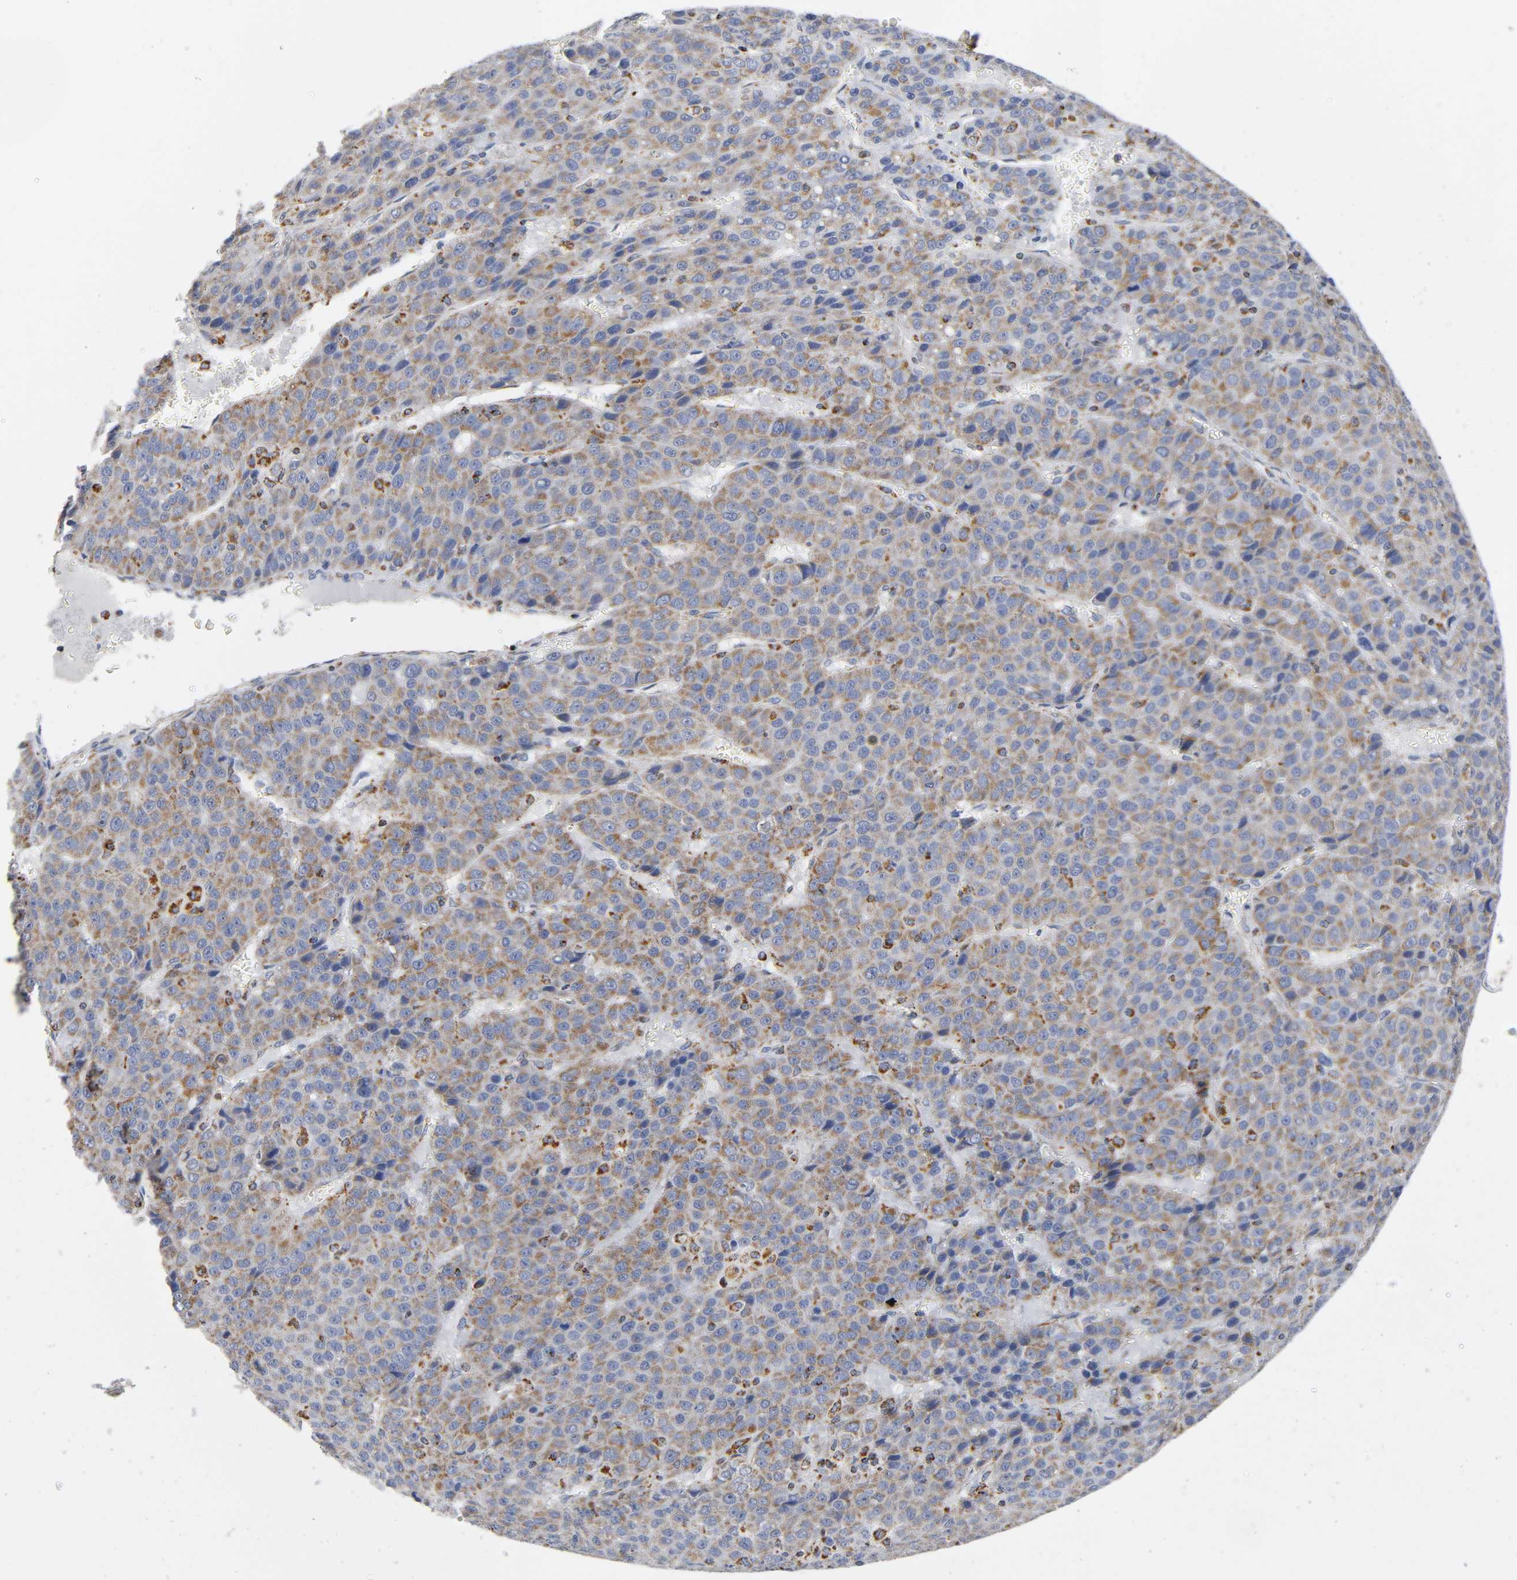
{"staining": {"intensity": "moderate", "quantity": ">75%", "location": "cytoplasmic/membranous"}, "tissue": "liver cancer", "cell_type": "Tumor cells", "image_type": "cancer", "snomed": [{"axis": "morphology", "description": "Carcinoma, Hepatocellular, NOS"}, {"axis": "topography", "description": "Liver"}], "caption": "Immunohistochemical staining of liver cancer (hepatocellular carcinoma) displays moderate cytoplasmic/membranous protein staining in approximately >75% of tumor cells. Nuclei are stained in blue.", "gene": "BAK1", "patient": {"sex": "female", "age": 53}}